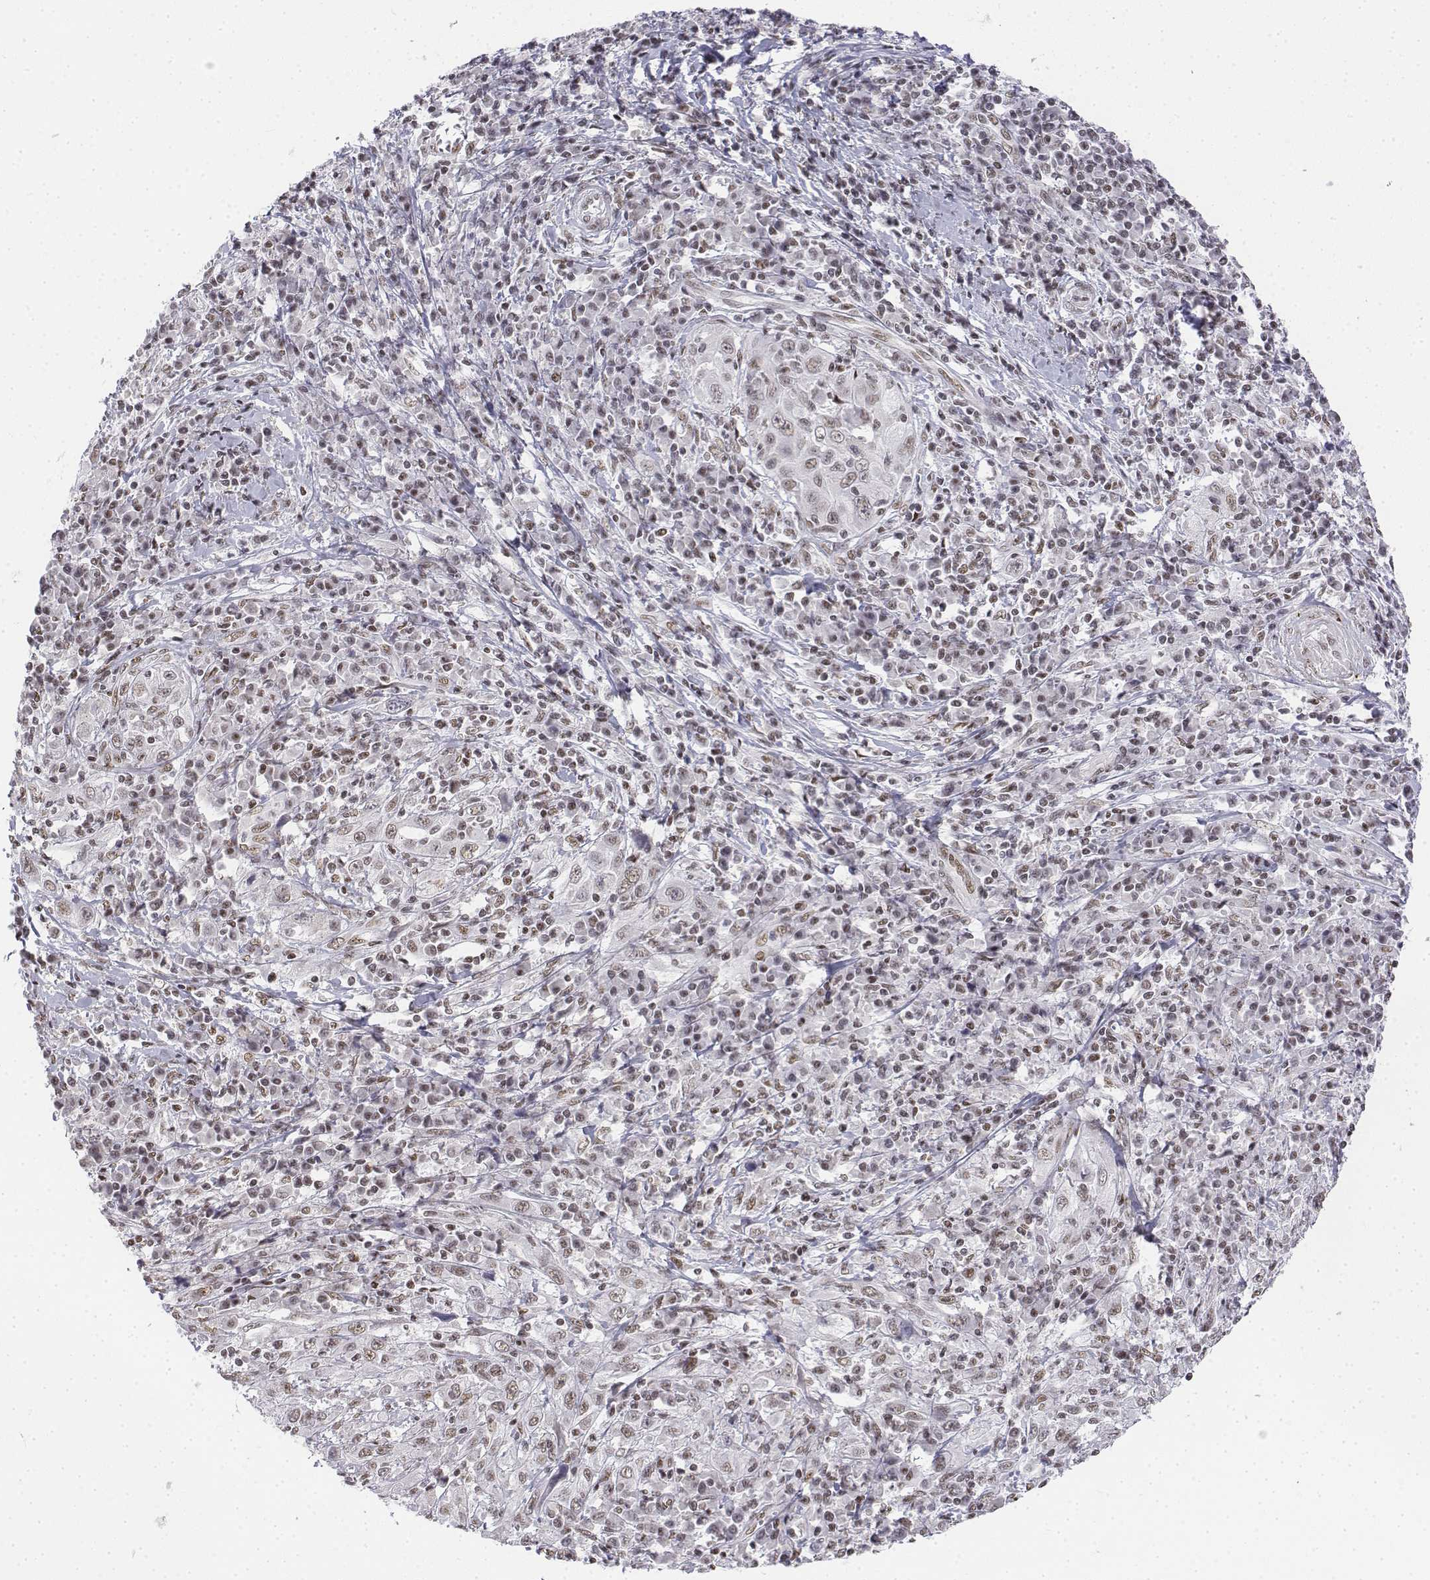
{"staining": {"intensity": "weak", "quantity": ">75%", "location": "nuclear"}, "tissue": "cervical cancer", "cell_type": "Tumor cells", "image_type": "cancer", "snomed": [{"axis": "morphology", "description": "Squamous cell carcinoma, NOS"}, {"axis": "topography", "description": "Cervix"}], "caption": "A histopathology image of human squamous cell carcinoma (cervical) stained for a protein displays weak nuclear brown staining in tumor cells.", "gene": "SETD1A", "patient": {"sex": "female", "age": 46}}